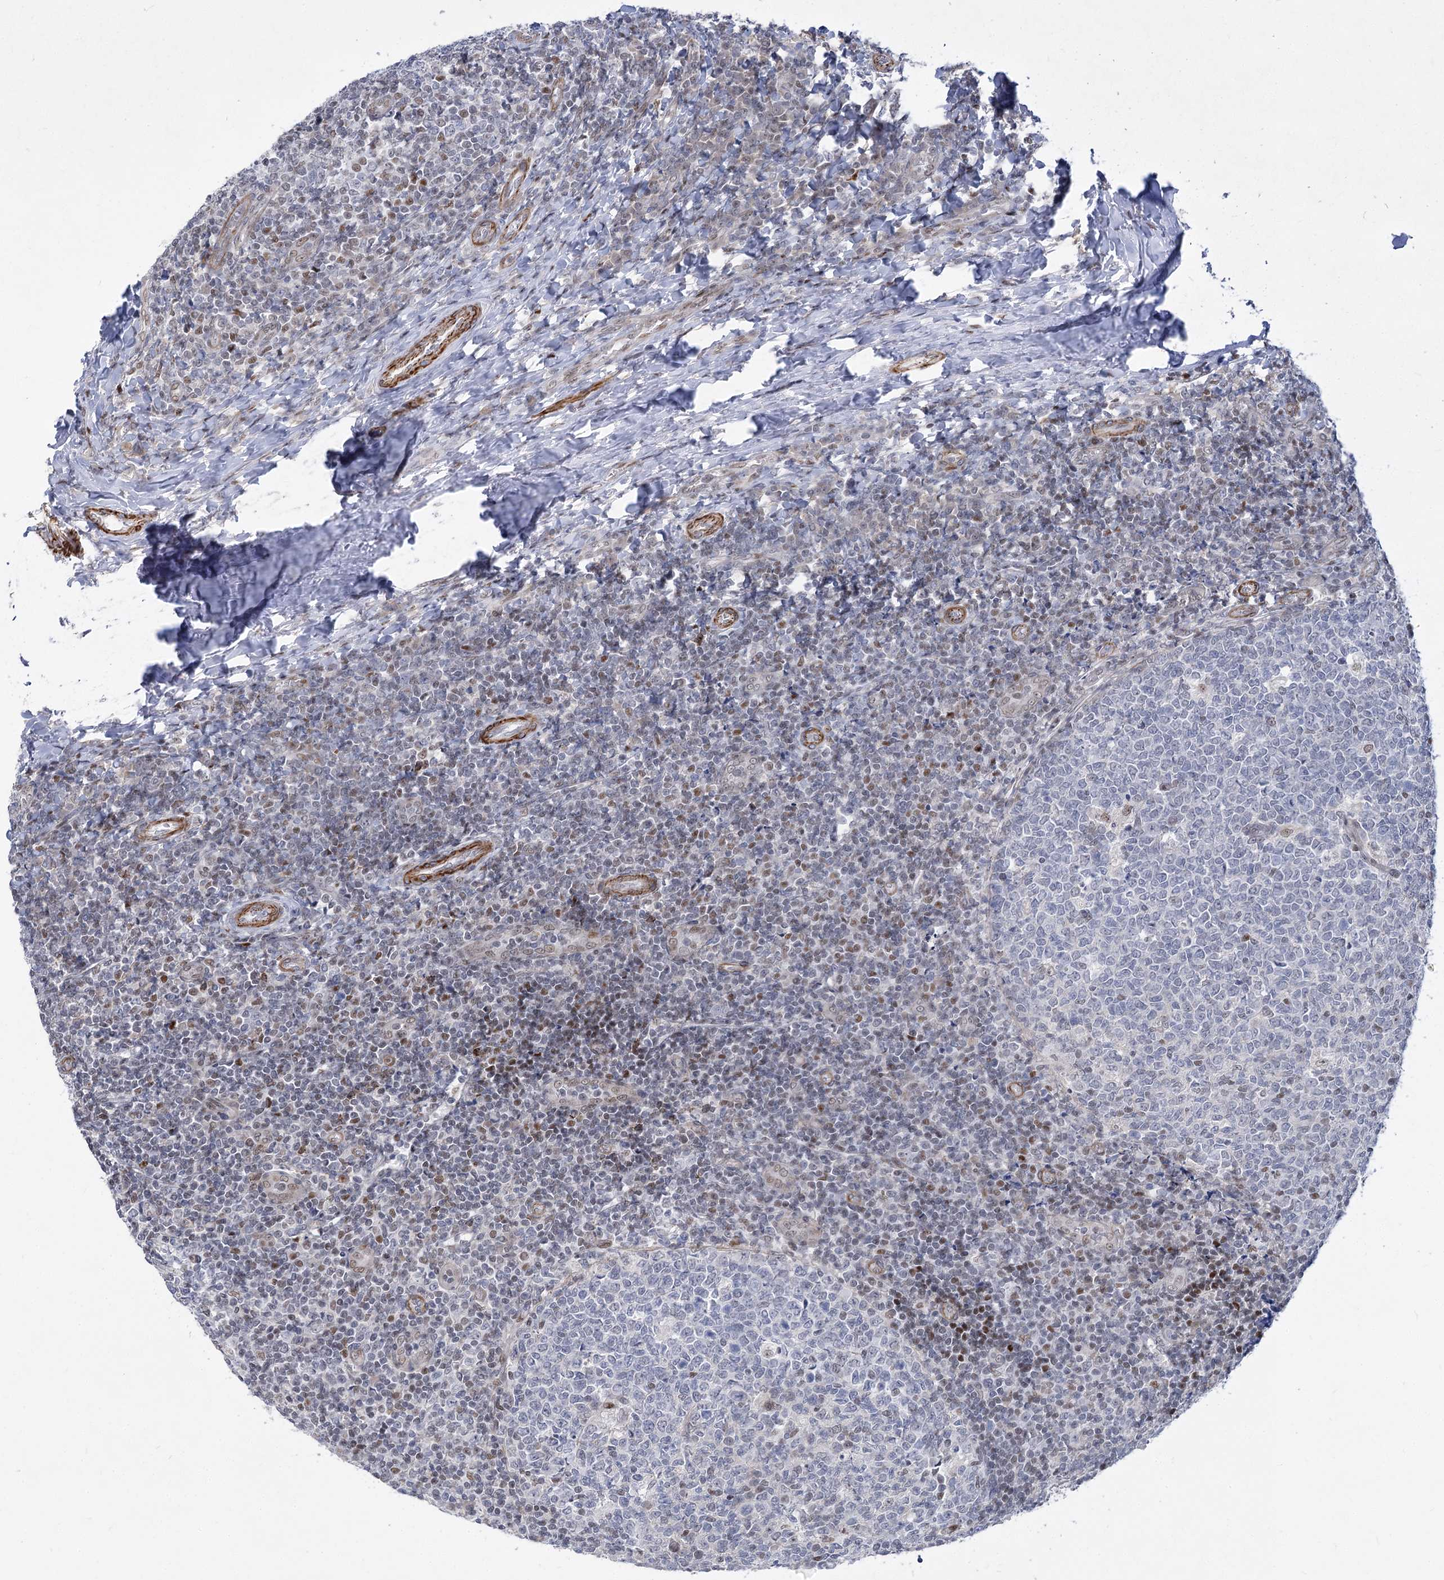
{"staining": {"intensity": "weak", "quantity": "<25%", "location": "nuclear"}, "tissue": "tonsil", "cell_type": "Germinal center cells", "image_type": "normal", "snomed": [{"axis": "morphology", "description": "Normal tissue, NOS"}, {"axis": "topography", "description": "Tonsil"}], "caption": "Immunohistochemistry (IHC) photomicrograph of normal tonsil: tonsil stained with DAB demonstrates no significant protein positivity in germinal center cells.", "gene": "ARSI", "patient": {"sex": "female", "age": 19}}